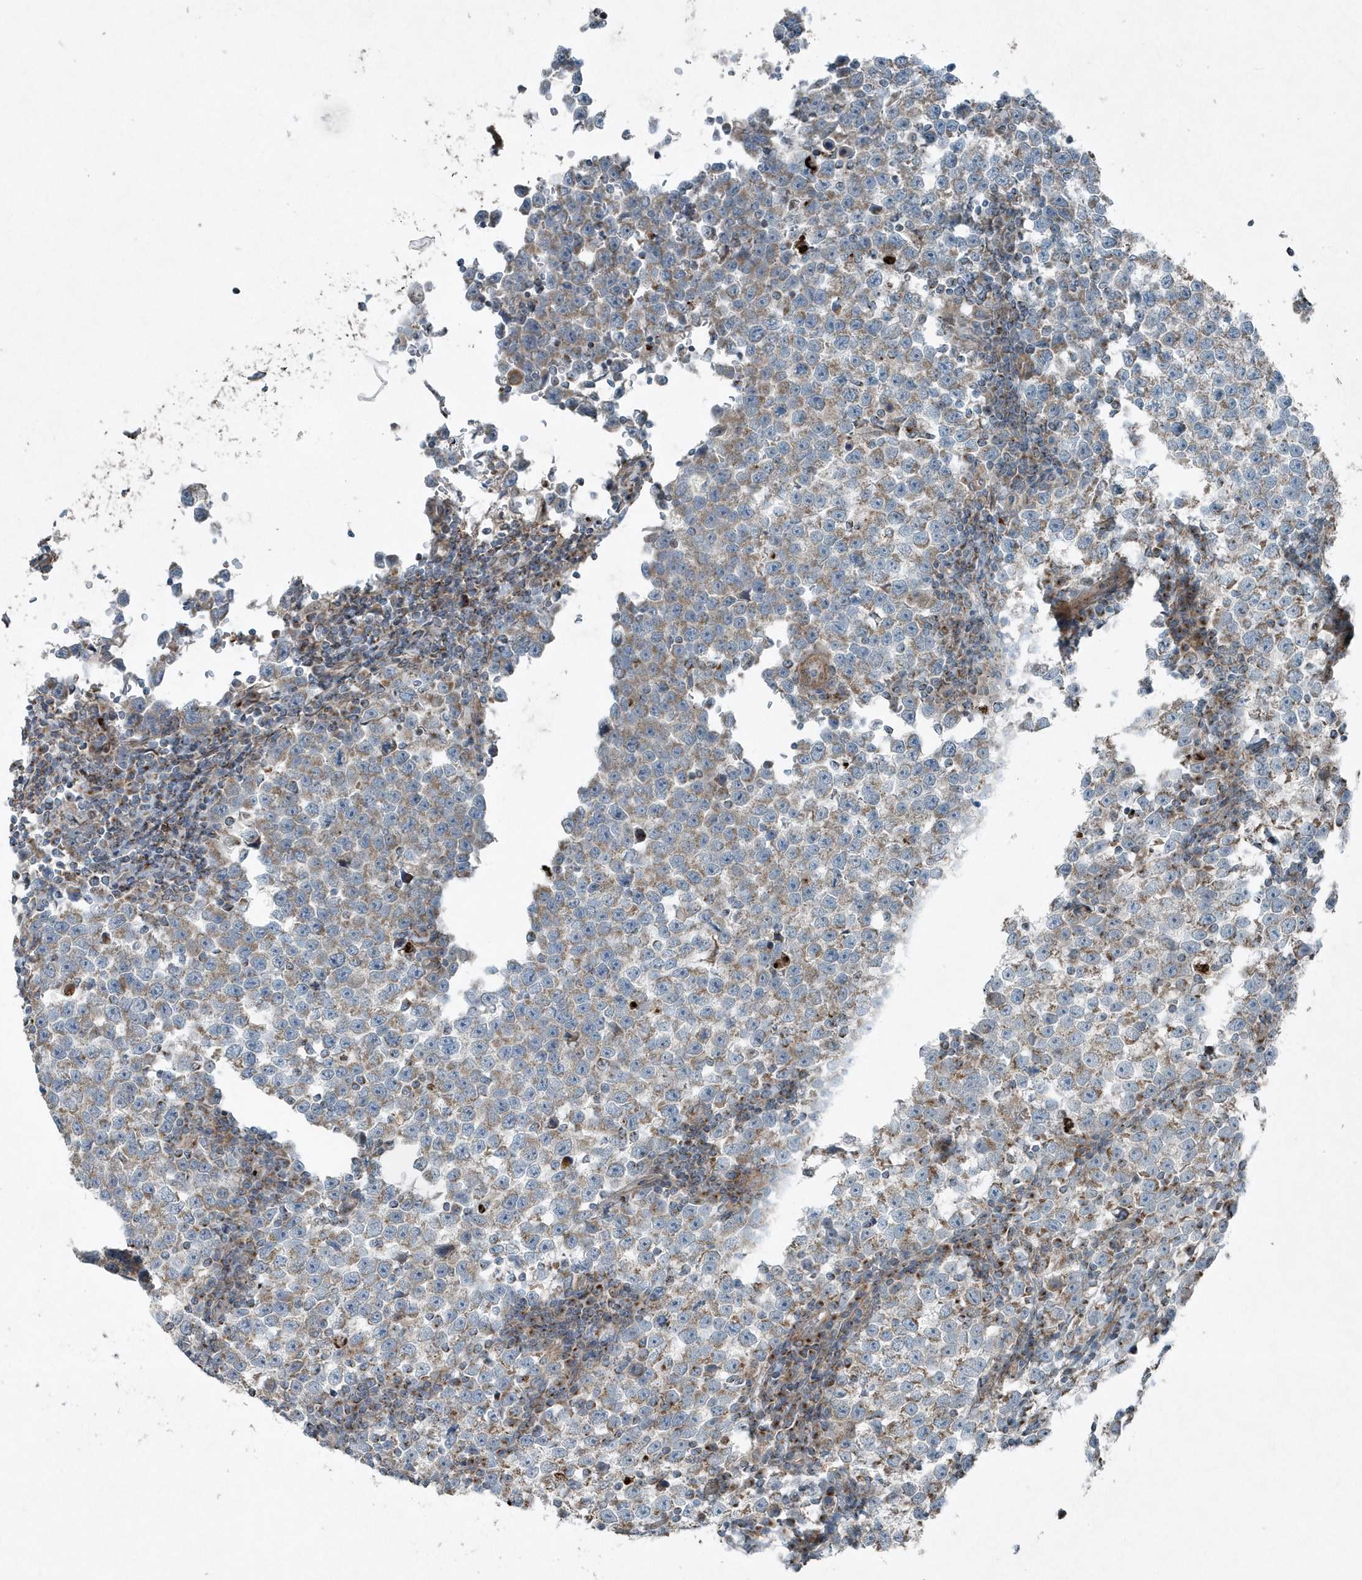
{"staining": {"intensity": "weak", "quantity": "25%-75%", "location": "cytoplasmic/membranous"}, "tissue": "testis cancer", "cell_type": "Tumor cells", "image_type": "cancer", "snomed": [{"axis": "morphology", "description": "Normal tissue, NOS"}, {"axis": "morphology", "description": "Seminoma, NOS"}, {"axis": "topography", "description": "Testis"}], "caption": "Testis cancer (seminoma) tissue exhibits weak cytoplasmic/membranous staining in about 25%-75% of tumor cells, visualized by immunohistochemistry.", "gene": "GCC2", "patient": {"sex": "male", "age": 43}}